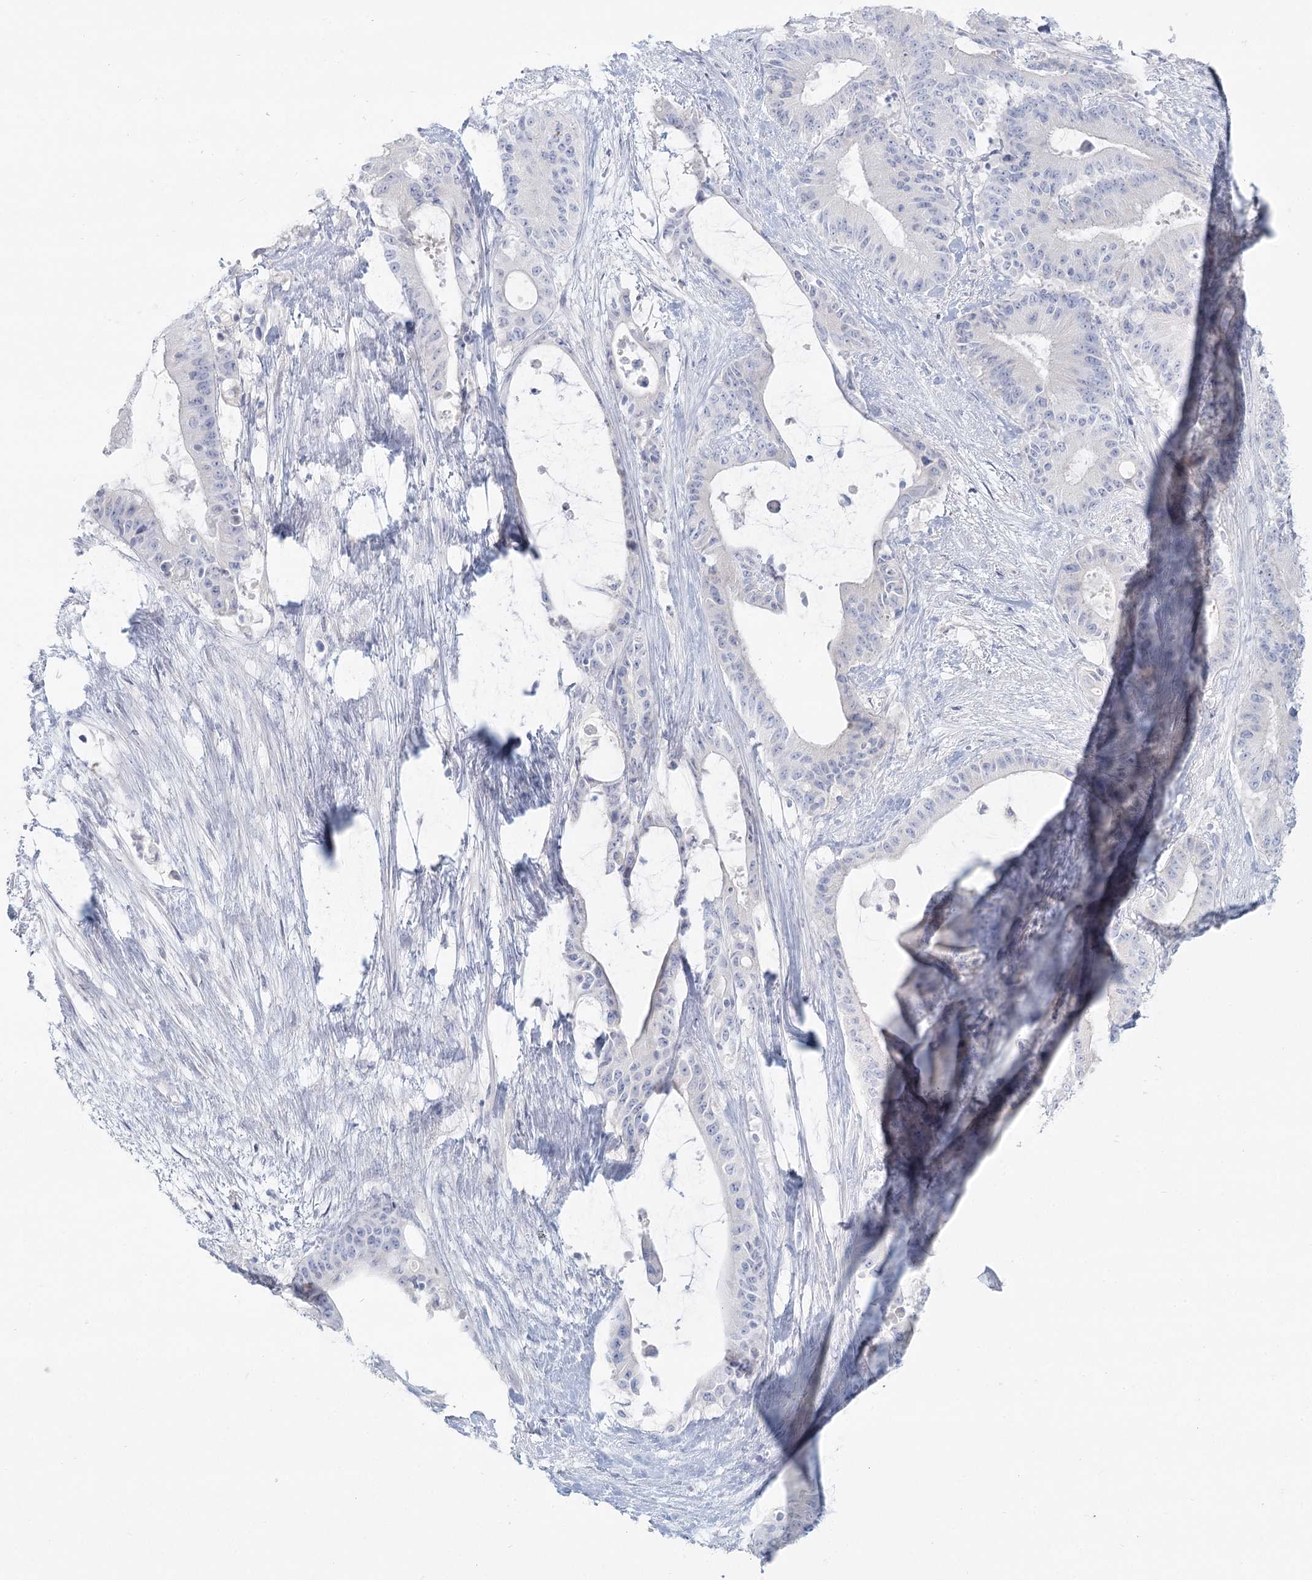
{"staining": {"intensity": "negative", "quantity": "none", "location": "none"}, "tissue": "liver cancer", "cell_type": "Tumor cells", "image_type": "cancer", "snomed": [{"axis": "morphology", "description": "Normal tissue, NOS"}, {"axis": "morphology", "description": "Cholangiocarcinoma"}, {"axis": "topography", "description": "Liver"}, {"axis": "topography", "description": "Peripheral nerve tissue"}], "caption": "This is an immunohistochemistry histopathology image of liver cholangiocarcinoma. There is no staining in tumor cells.", "gene": "DMGDH", "patient": {"sex": "female", "age": 73}}